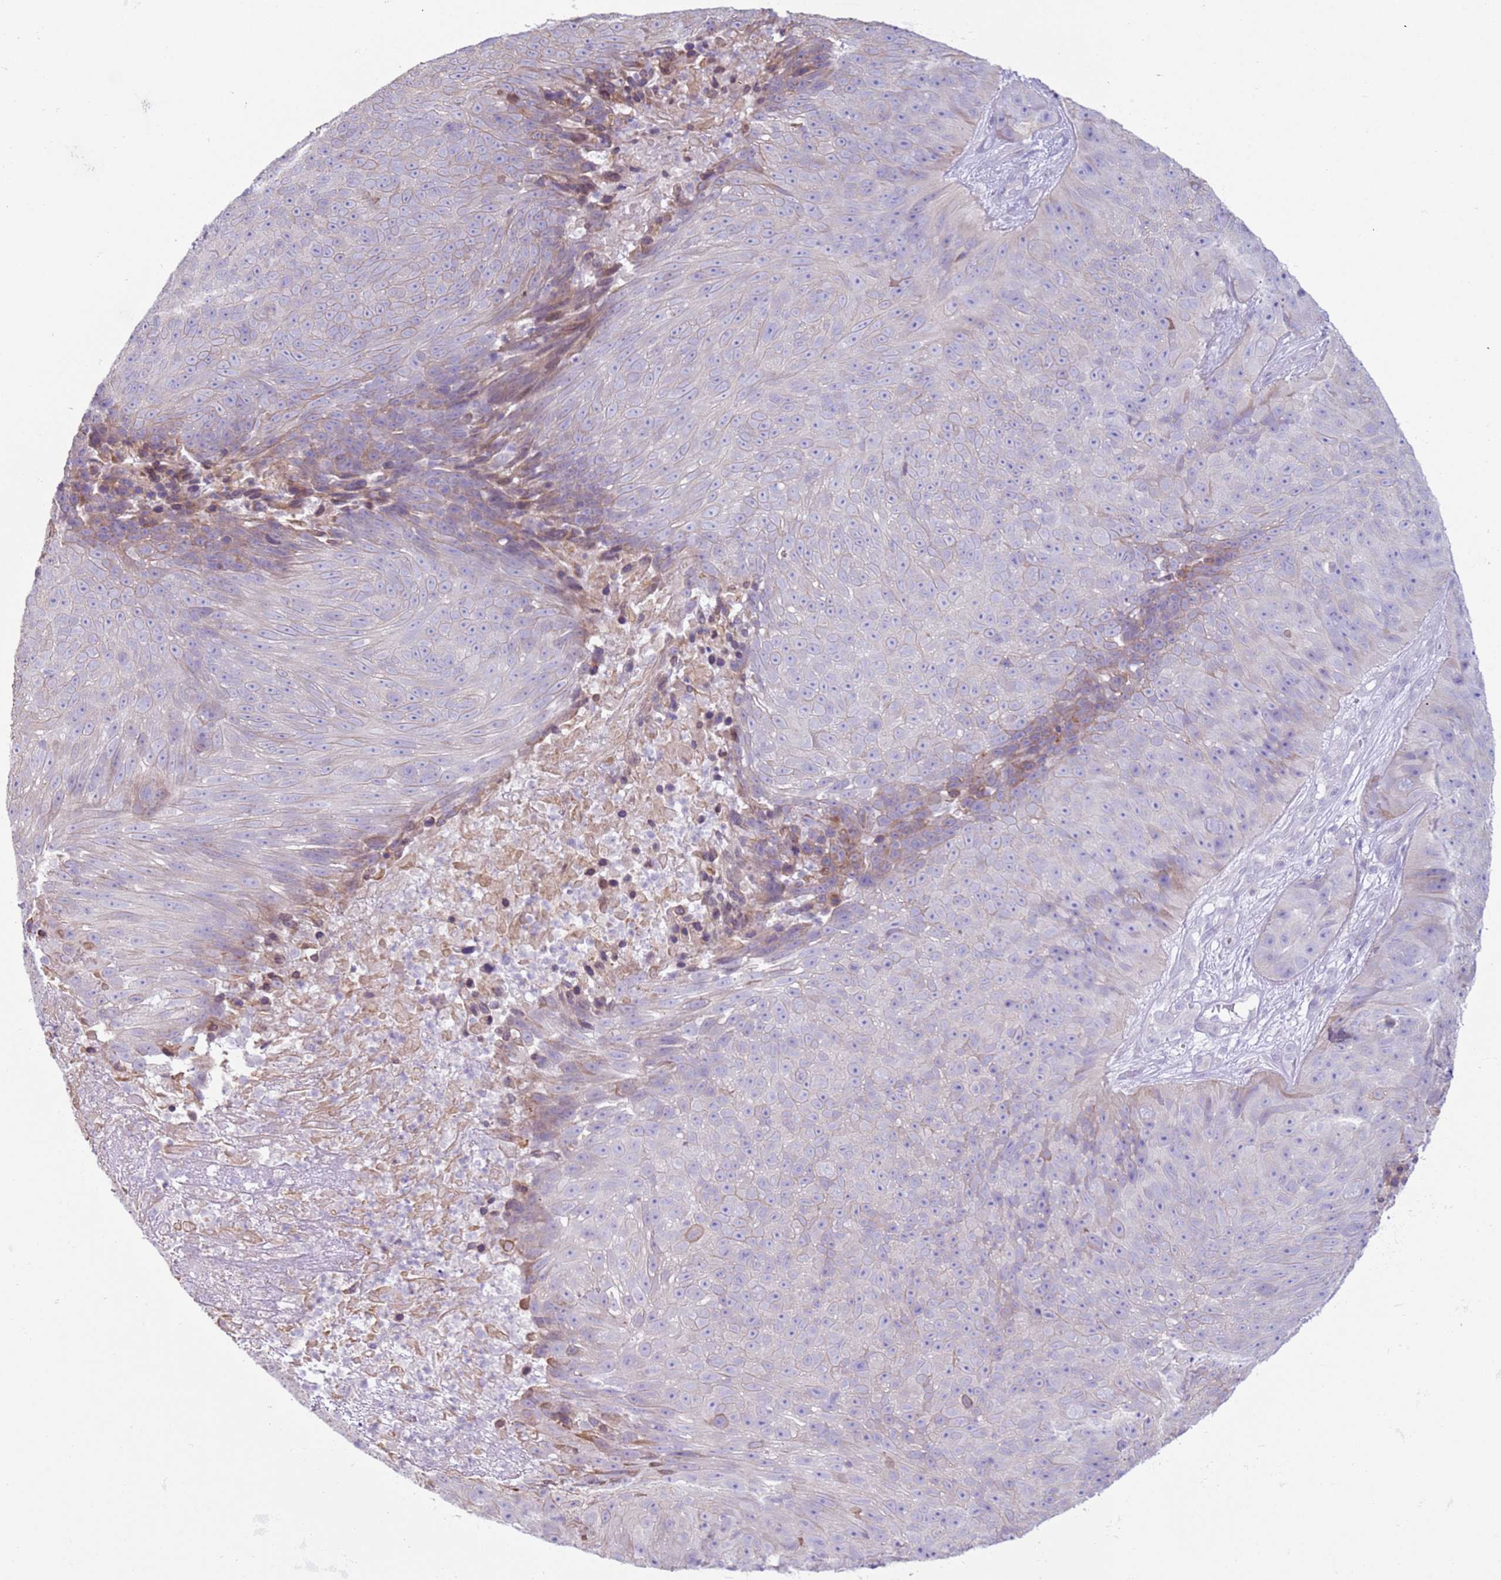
{"staining": {"intensity": "negative", "quantity": "none", "location": "none"}, "tissue": "skin cancer", "cell_type": "Tumor cells", "image_type": "cancer", "snomed": [{"axis": "morphology", "description": "Squamous cell carcinoma, NOS"}, {"axis": "topography", "description": "Skin"}], "caption": "Squamous cell carcinoma (skin) was stained to show a protein in brown. There is no significant expression in tumor cells. The staining is performed using DAB brown chromogen with nuclei counter-stained in using hematoxylin.", "gene": "OAF", "patient": {"sex": "female", "age": 87}}